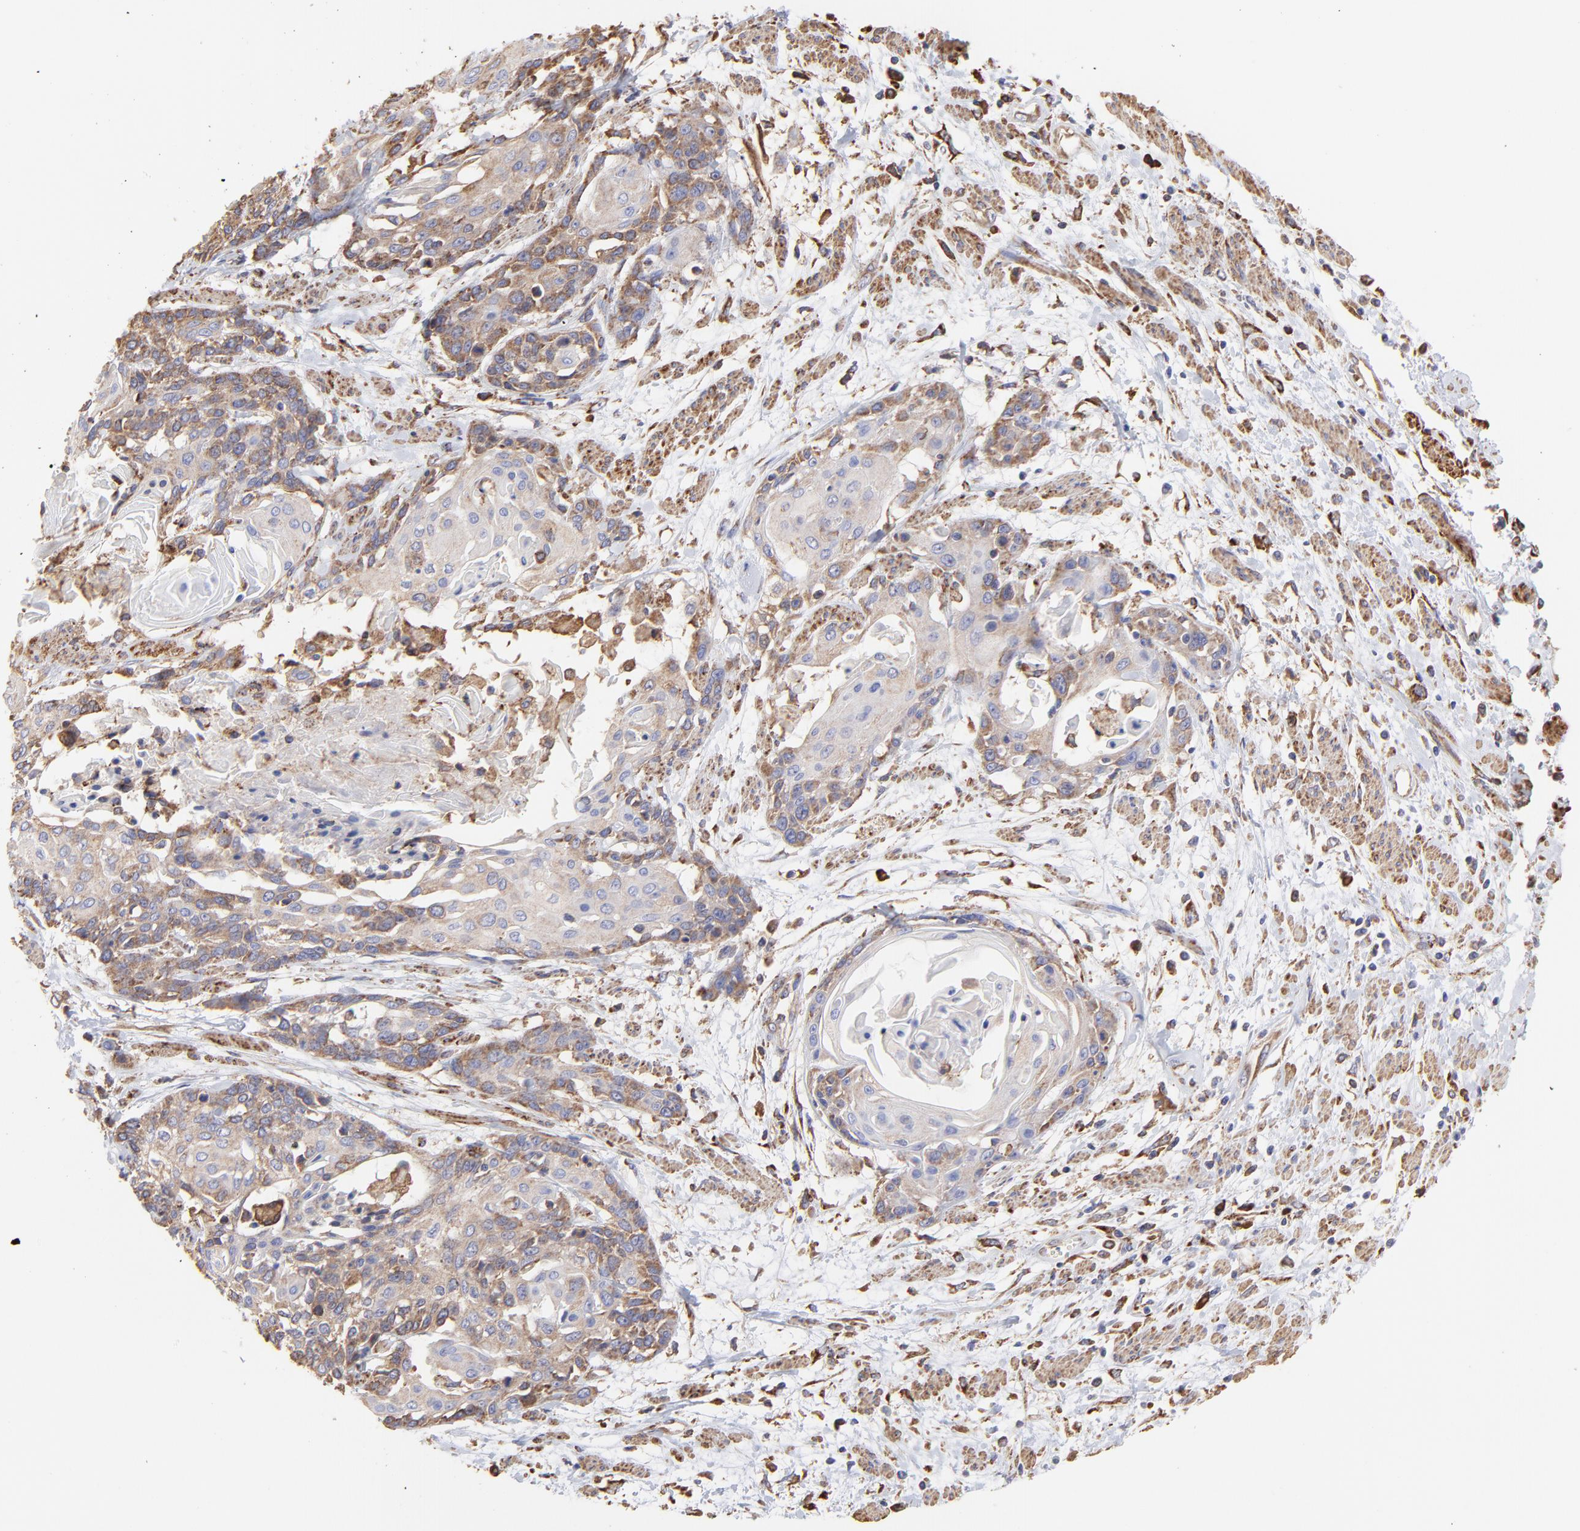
{"staining": {"intensity": "weak", "quantity": "25%-75%", "location": "cytoplasmic/membranous"}, "tissue": "cervical cancer", "cell_type": "Tumor cells", "image_type": "cancer", "snomed": [{"axis": "morphology", "description": "Squamous cell carcinoma, NOS"}, {"axis": "topography", "description": "Cervix"}], "caption": "Protein expression analysis of squamous cell carcinoma (cervical) demonstrates weak cytoplasmic/membranous expression in approximately 25%-75% of tumor cells. Immunohistochemistry stains the protein in brown and the nuclei are stained blue.", "gene": "PFKM", "patient": {"sex": "female", "age": 57}}